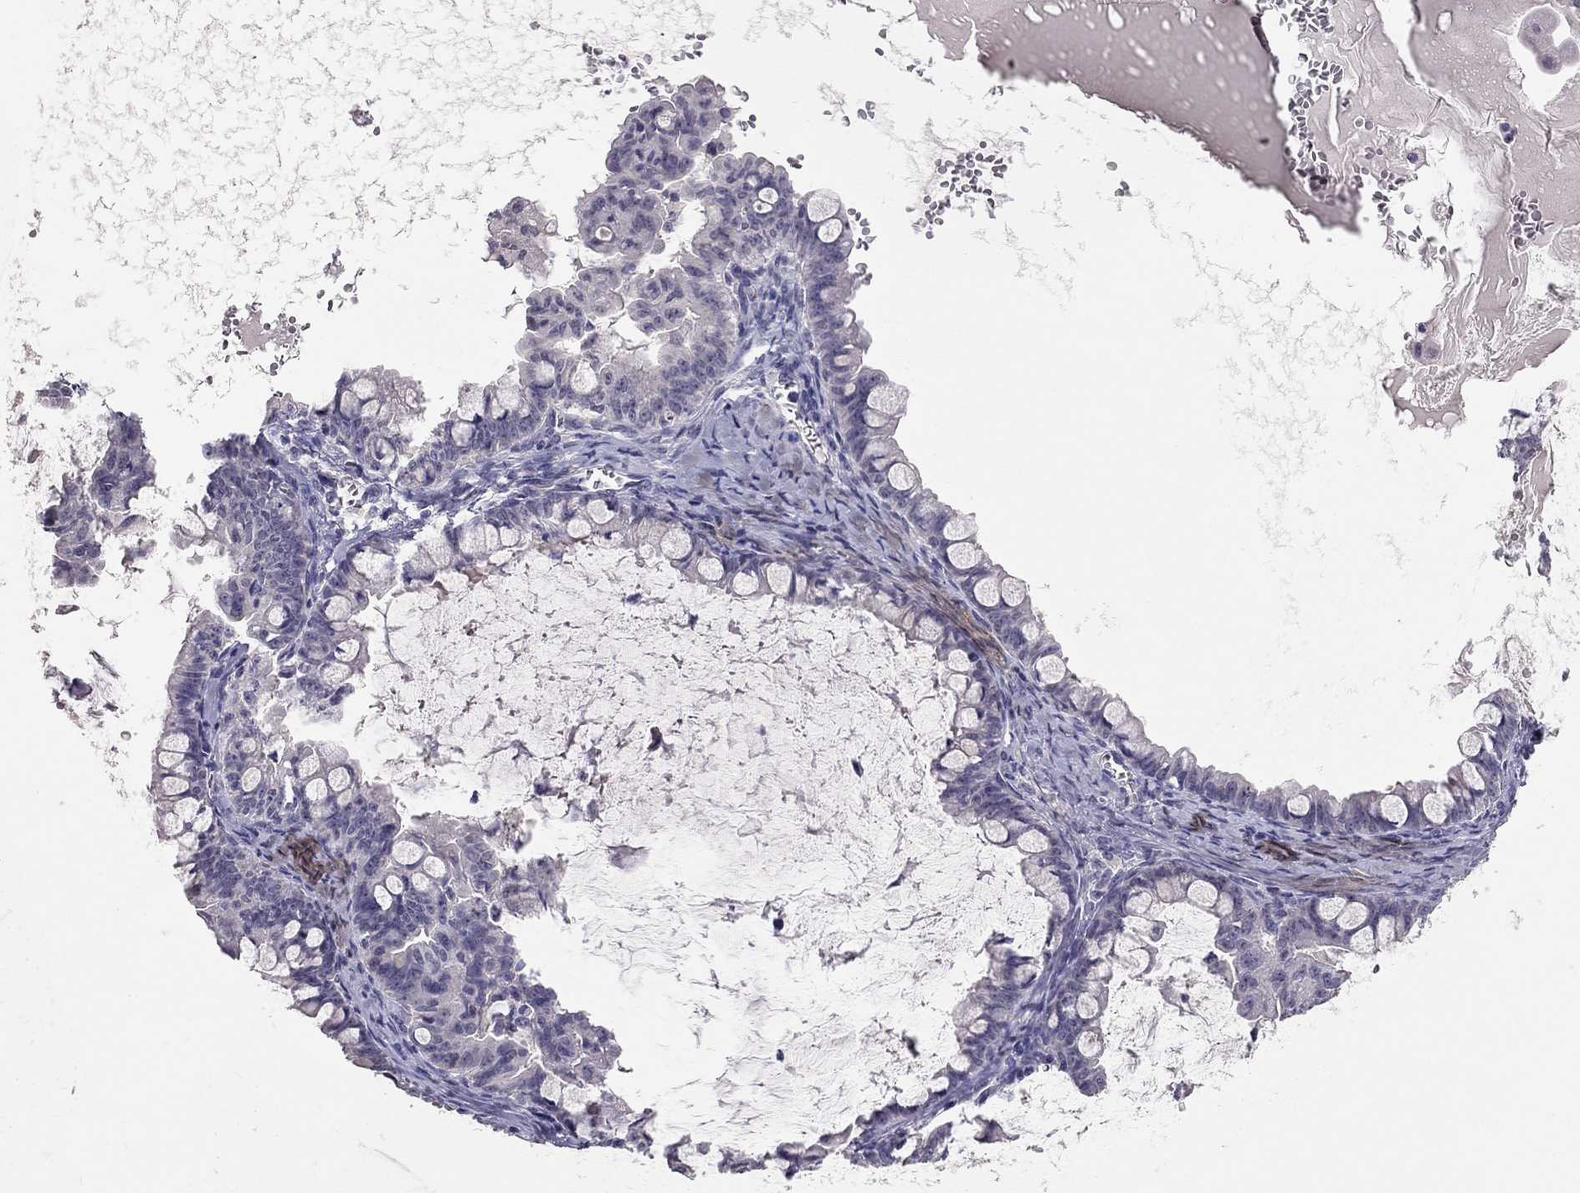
{"staining": {"intensity": "negative", "quantity": "none", "location": "none"}, "tissue": "ovarian cancer", "cell_type": "Tumor cells", "image_type": "cancer", "snomed": [{"axis": "morphology", "description": "Cystadenocarcinoma, mucinous, NOS"}, {"axis": "topography", "description": "Ovary"}], "caption": "There is no significant staining in tumor cells of ovarian cancer (mucinous cystadenocarcinoma).", "gene": "ADORA2A", "patient": {"sex": "female", "age": 63}}